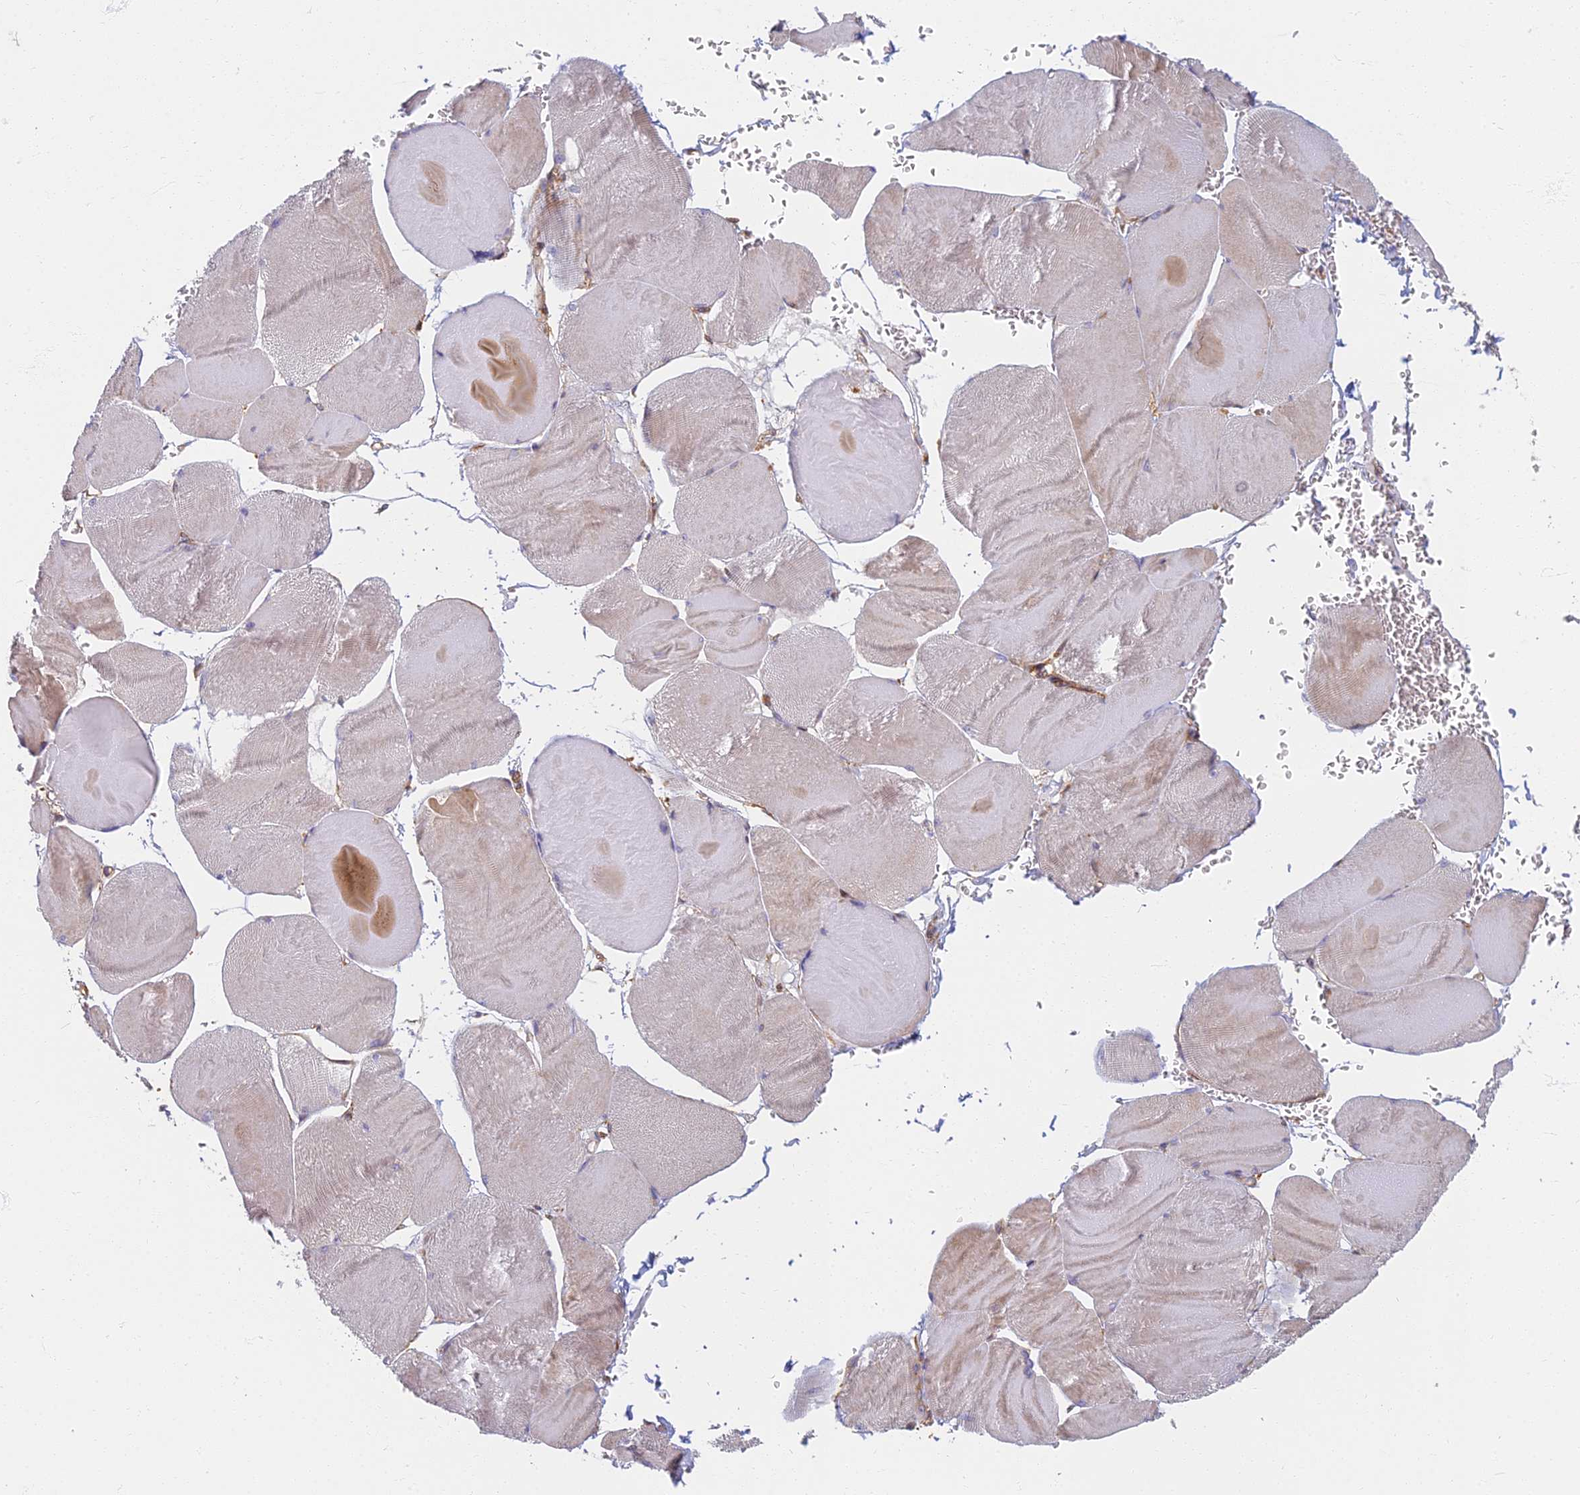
{"staining": {"intensity": "weak", "quantity": "25%-75%", "location": "cytoplasmic/membranous"}, "tissue": "skeletal muscle", "cell_type": "Myocytes", "image_type": "normal", "snomed": [{"axis": "morphology", "description": "Normal tissue, NOS"}, {"axis": "morphology", "description": "Basal cell carcinoma"}, {"axis": "topography", "description": "Skeletal muscle"}], "caption": "DAB immunohistochemical staining of normal skeletal muscle reveals weak cytoplasmic/membranous protein expression in about 25%-75% of myocytes. The staining is performed using DAB brown chromogen to label protein expression. The nuclei are counter-stained blue using hematoxylin.", "gene": "RBSN", "patient": {"sex": "female", "age": 64}}